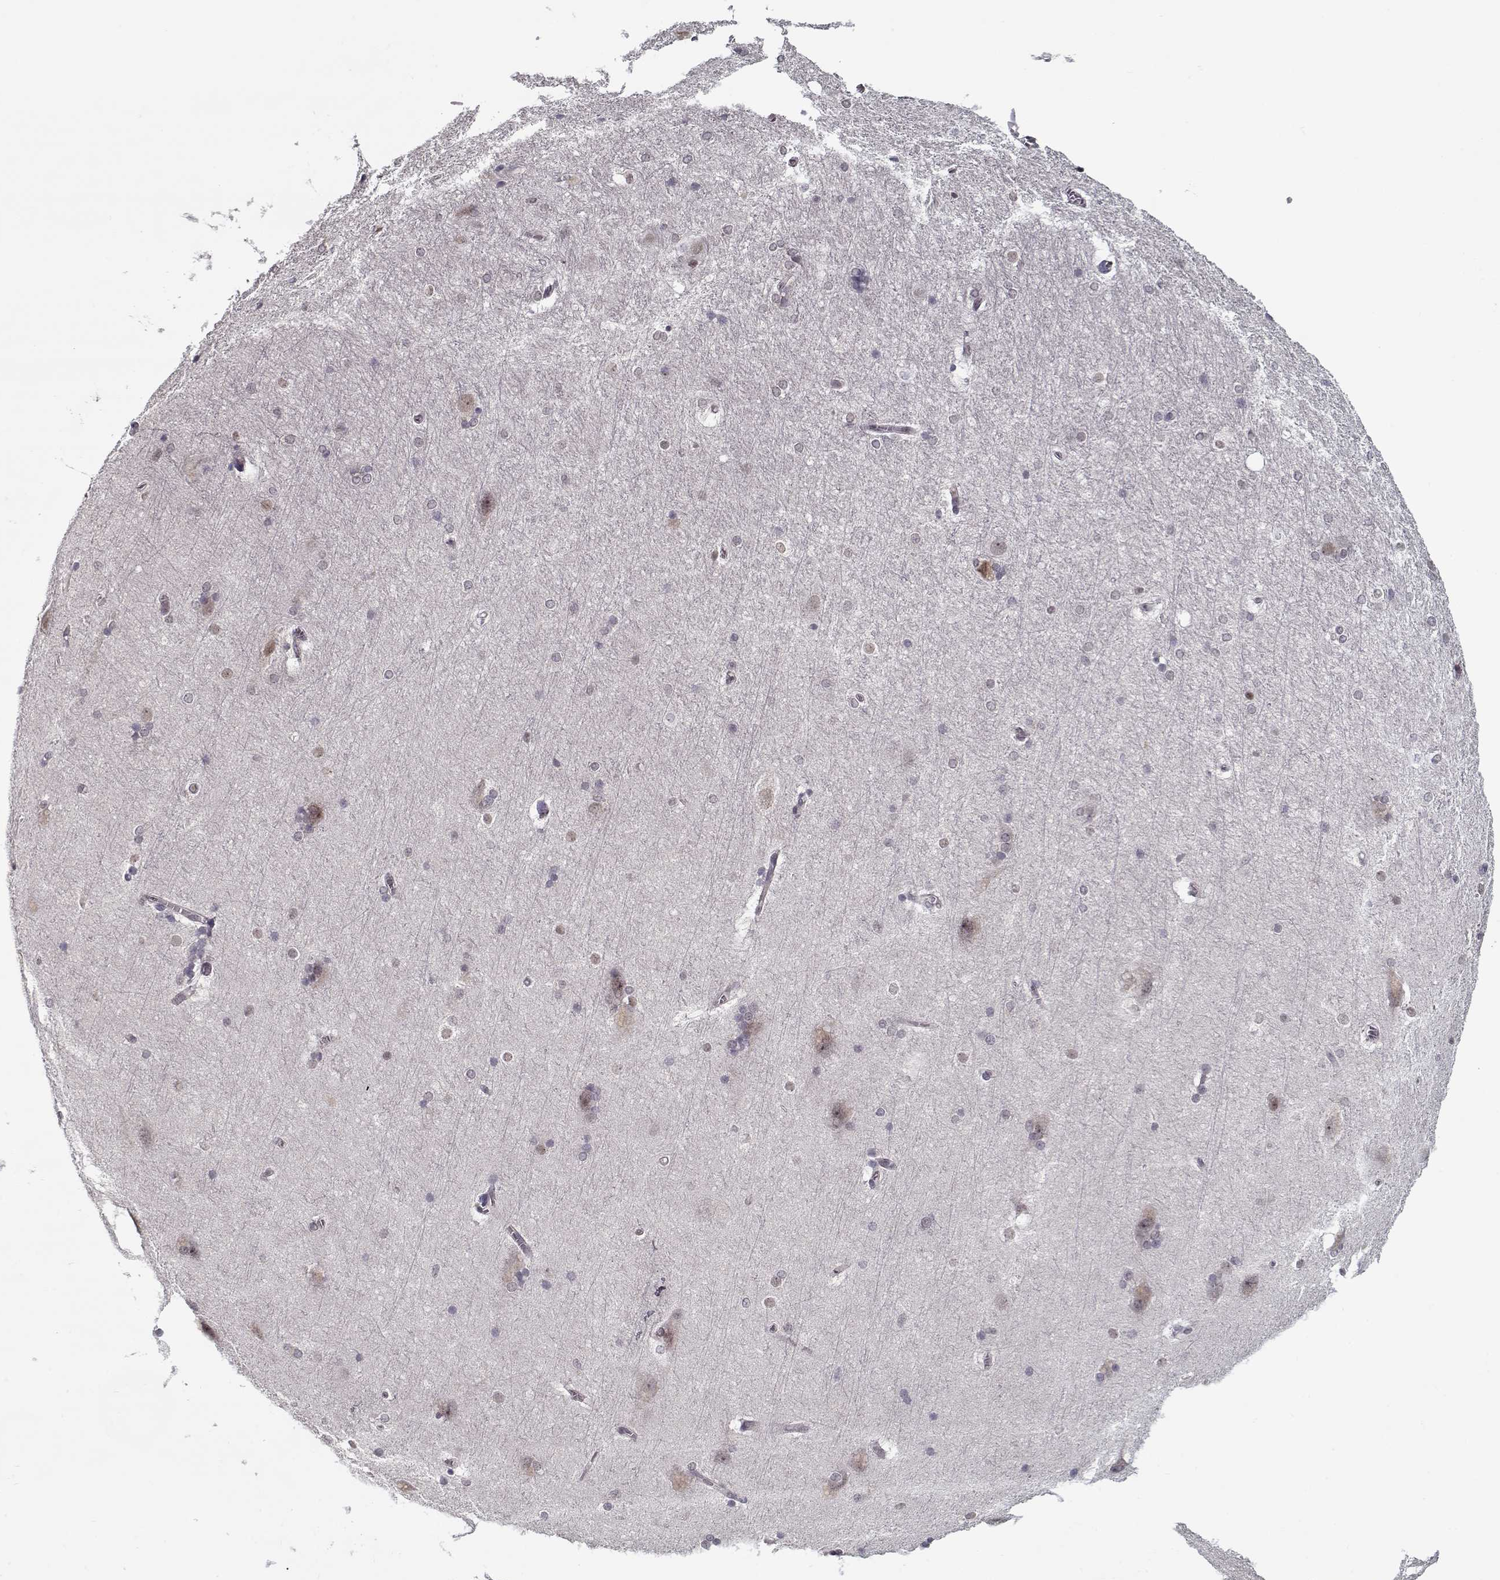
{"staining": {"intensity": "negative", "quantity": "none", "location": "none"}, "tissue": "hippocampus", "cell_type": "Glial cells", "image_type": "normal", "snomed": [{"axis": "morphology", "description": "Normal tissue, NOS"}, {"axis": "topography", "description": "Cerebral cortex"}, {"axis": "topography", "description": "Hippocampus"}], "caption": "Immunohistochemical staining of benign human hippocampus shows no significant expression in glial cells. Brightfield microscopy of immunohistochemistry stained with DAB (3,3'-diaminobenzidine) (brown) and hematoxylin (blue), captured at high magnification.", "gene": "TESPA1", "patient": {"sex": "female", "age": 19}}